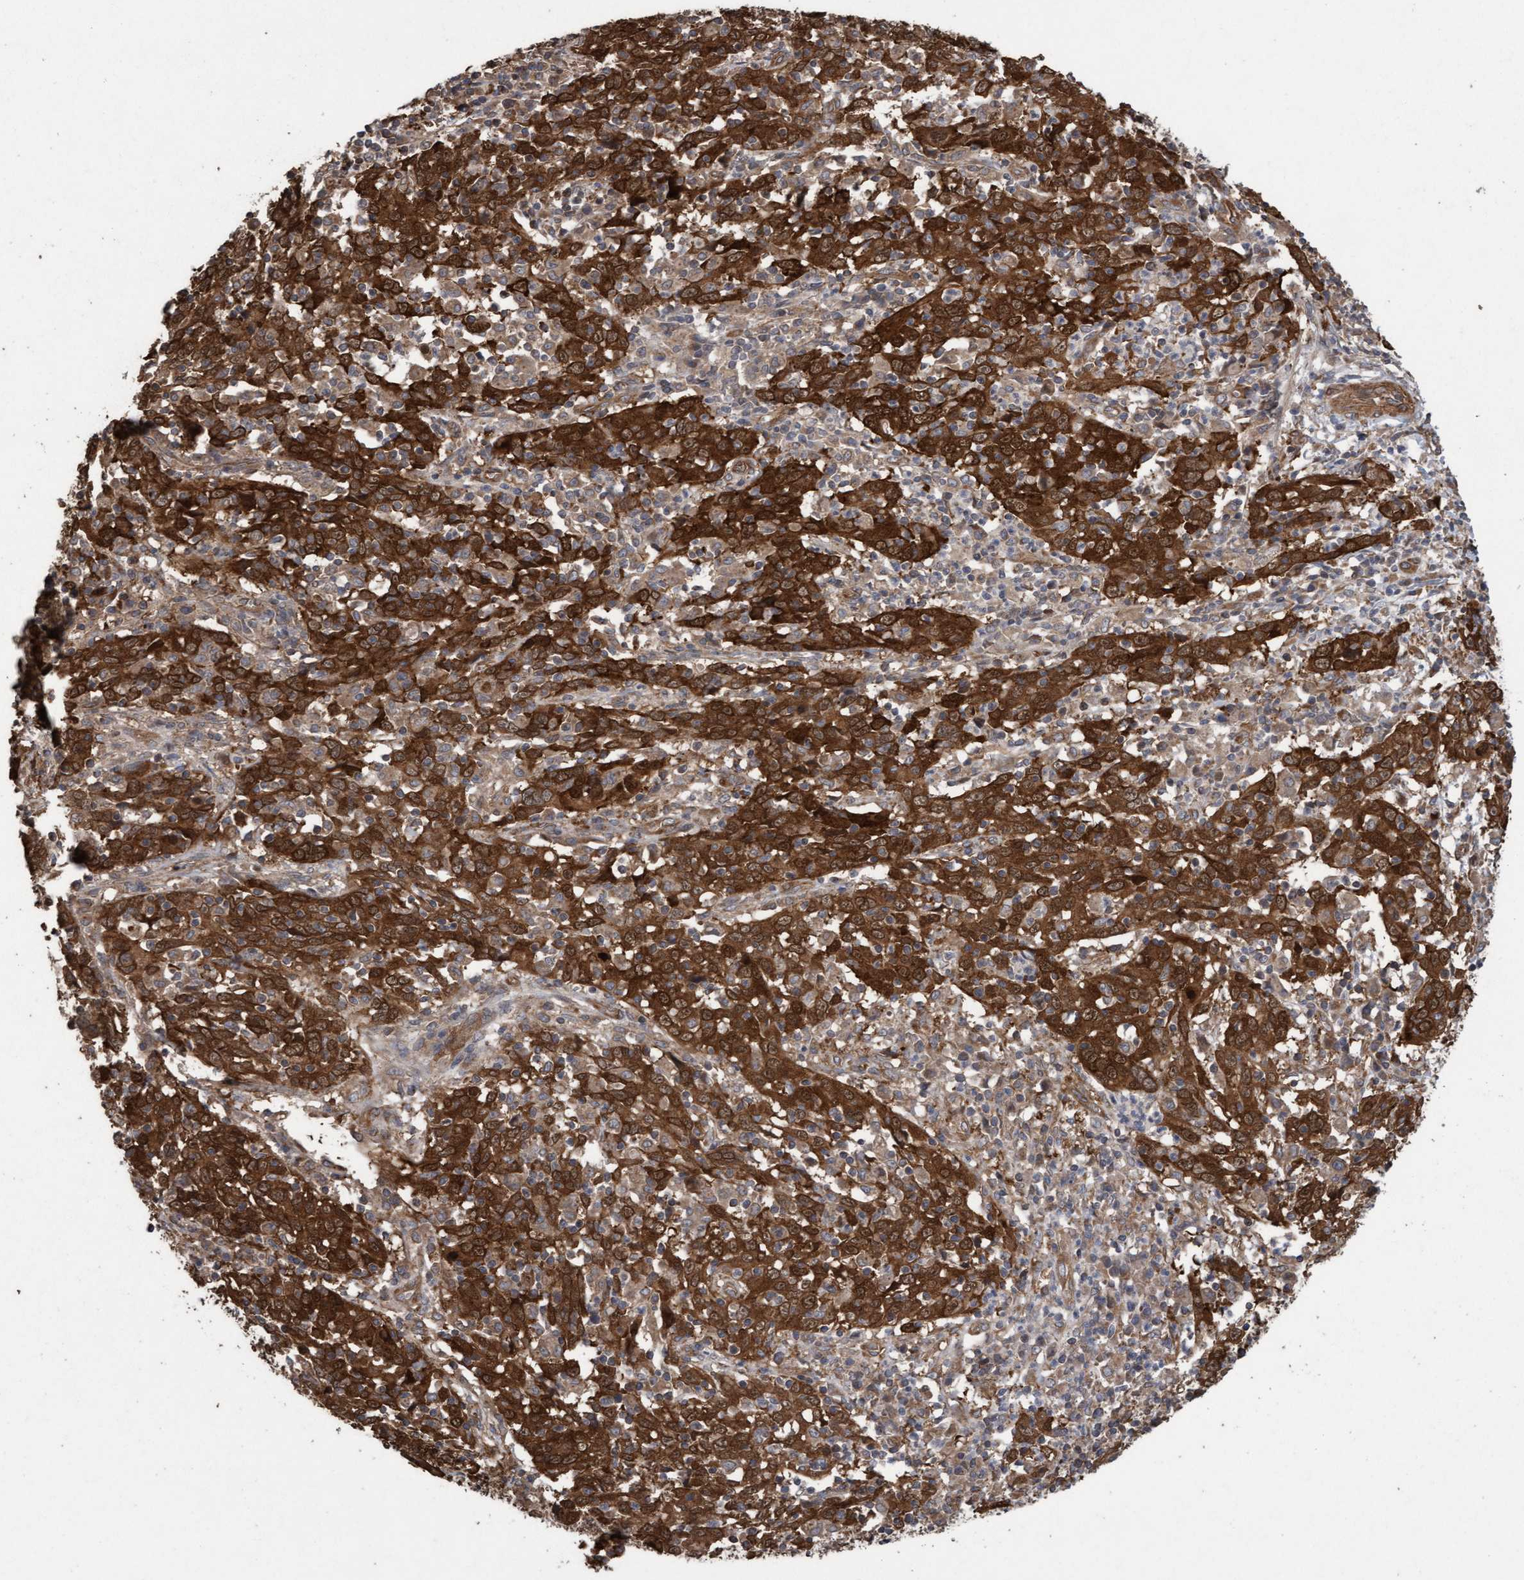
{"staining": {"intensity": "strong", "quantity": ">75%", "location": "cytoplasmic/membranous,nuclear"}, "tissue": "cervical cancer", "cell_type": "Tumor cells", "image_type": "cancer", "snomed": [{"axis": "morphology", "description": "Squamous cell carcinoma, NOS"}, {"axis": "topography", "description": "Cervix"}], "caption": "A high amount of strong cytoplasmic/membranous and nuclear positivity is seen in about >75% of tumor cells in cervical cancer (squamous cell carcinoma) tissue.", "gene": "CDC42EP4", "patient": {"sex": "female", "age": 46}}